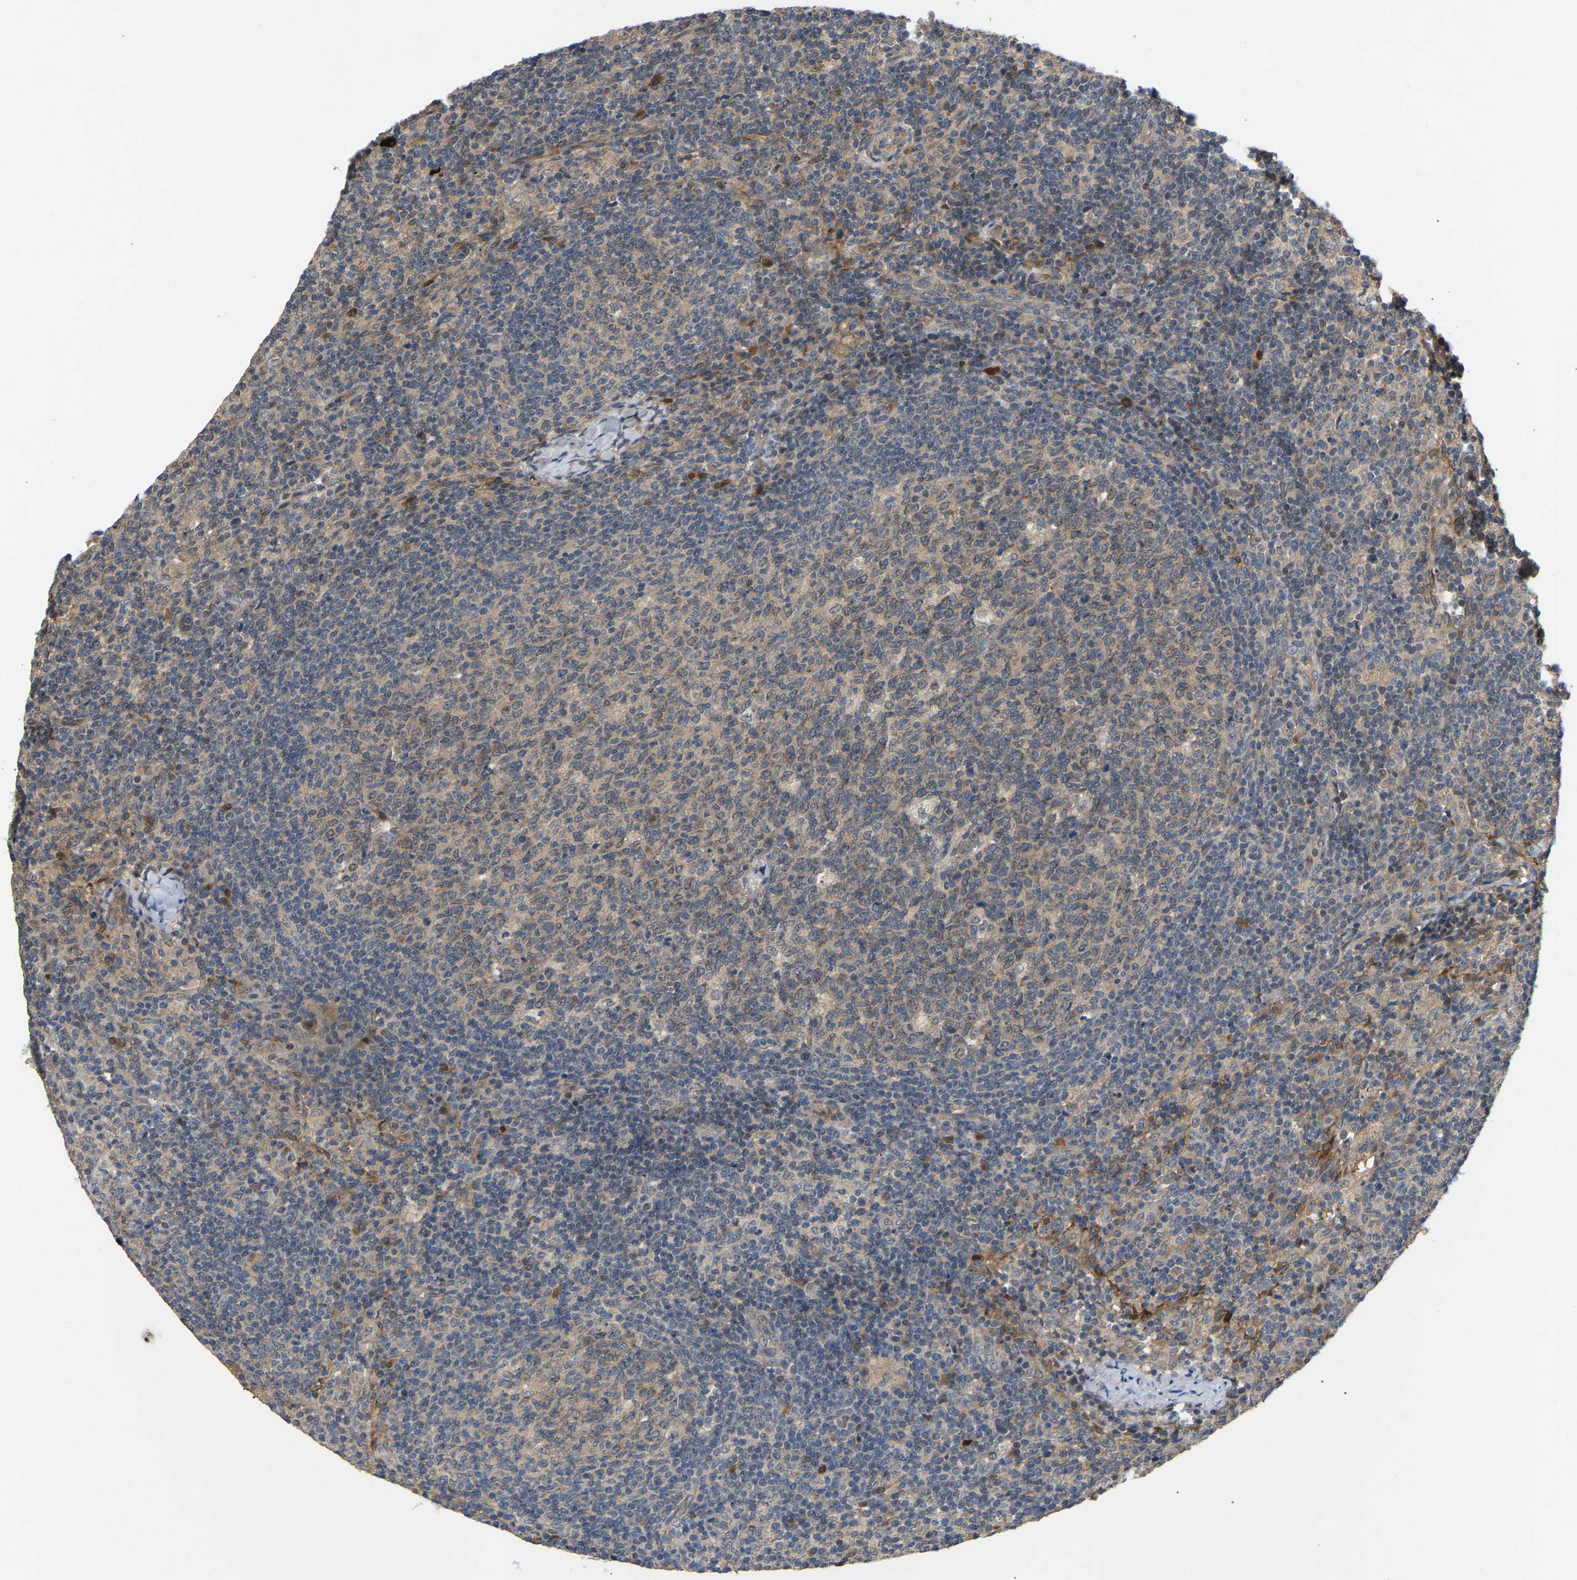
{"staining": {"intensity": "weak", "quantity": "25%-75%", "location": "cytoplasmic/membranous"}, "tissue": "lymph node", "cell_type": "Germinal center cells", "image_type": "normal", "snomed": [{"axis": "morphology", "description": "Normal tissue, NOS"}, {"axis": "morphology", "description": "Inflammation, NOS"}, {"axis": "topography", "description": "Lymph node"}], "caption": "A brown stain highlights weak cytoplasmic/membranous positivity of a protein in germinal center cells of normal lymph node.", "gene": "LIMK2", "patient": {"sex": "male", "age": 55}}